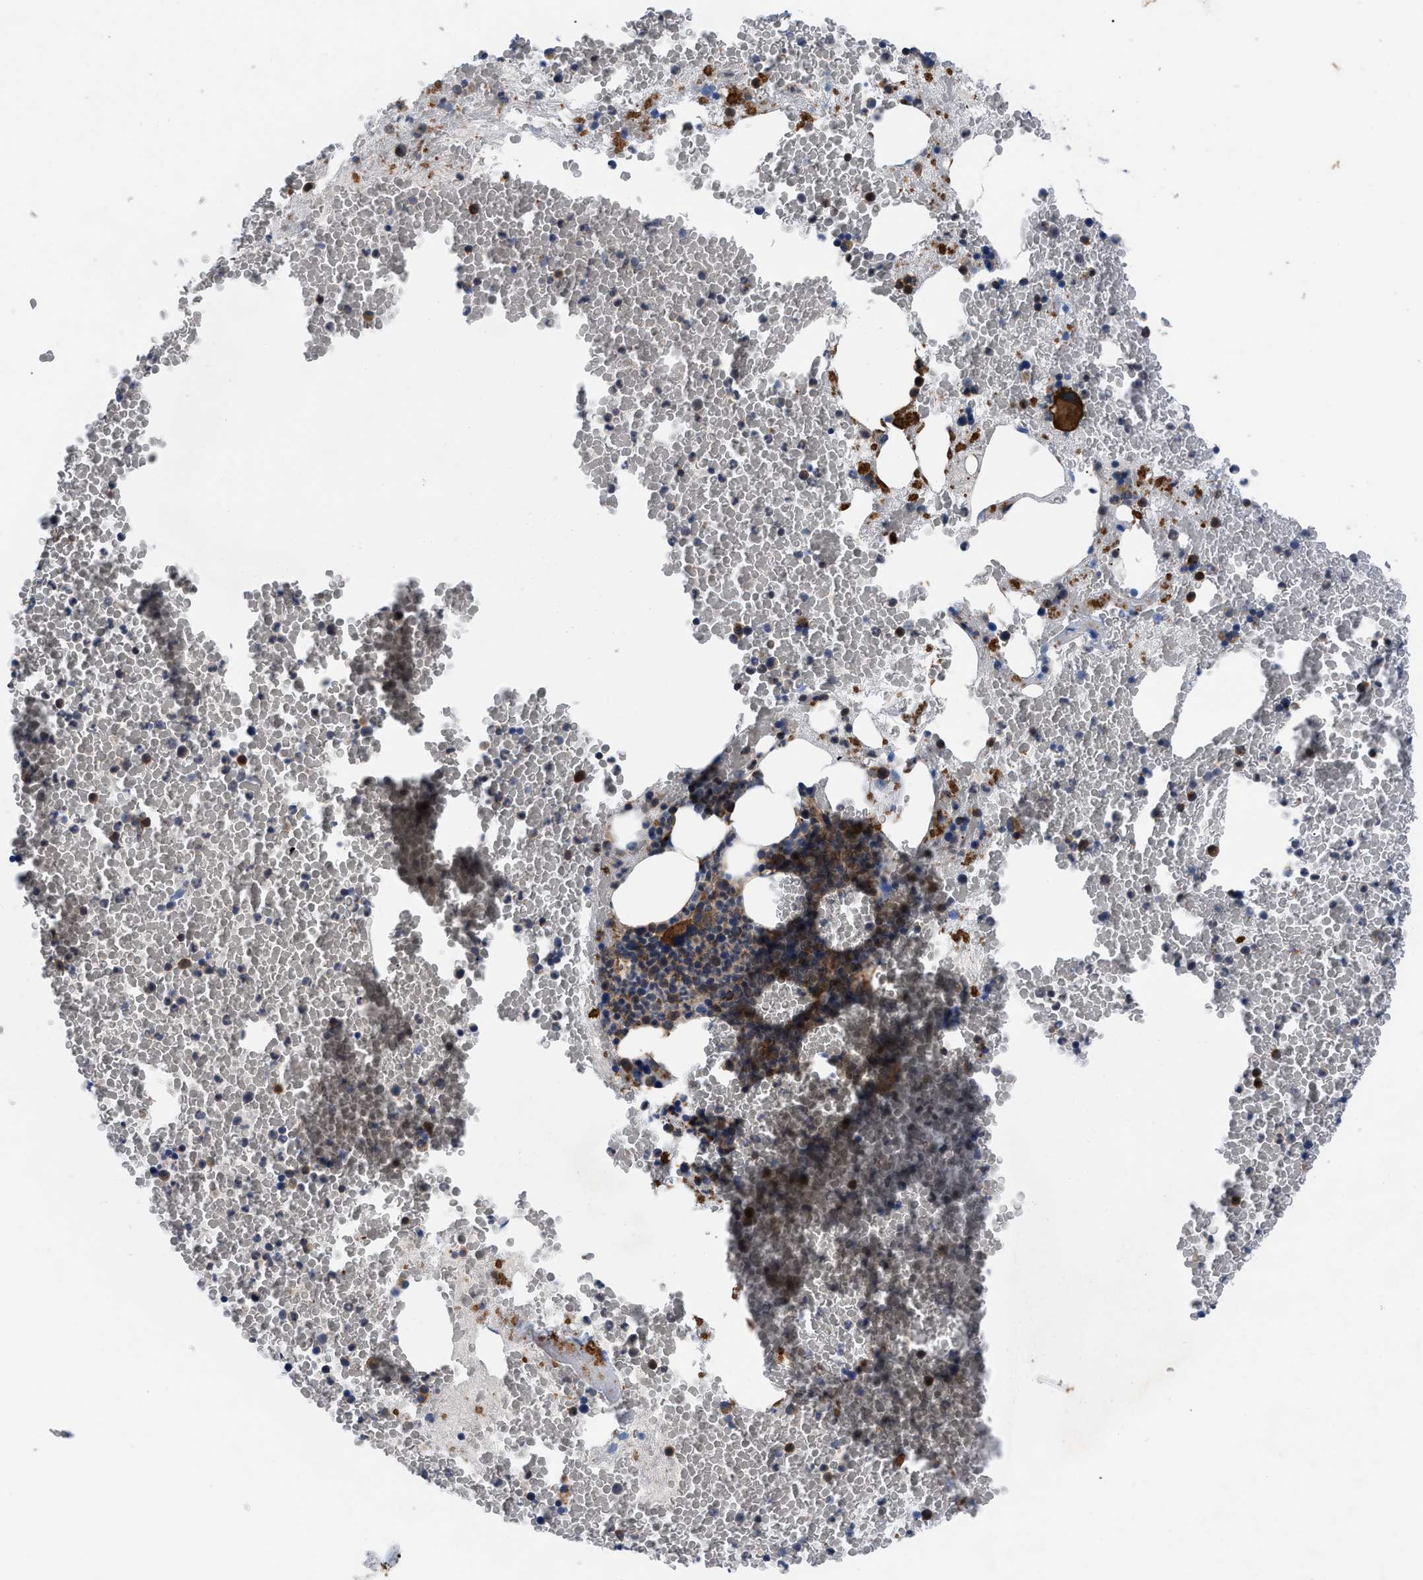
{"staining": {"intensity": "moderate", "quantity": "25%-75%", "location": "cytoplasmic/membranous"}, "tissue": "bone marrow", "cell_type": "Hematopoietic cells", "image_type": "normal", "snomed": [{"axis": "morphology", "description": "Normal tissue, NOS"}, {"axis": "morphology", "description": "Inflammation, NOS"}, {"axis": "topography", "description": "Bone marrow"}], "caption": "Immunohistochemistry histopathology image of unremarkable human bone marrow stained for a protein (brown), which reveals medium levels of moderate cytoplasmic/membranous positivity in approximately 25%-75% of hematopoietic cells.", "gene": "SPAST", "patient": {"sex": "male", "age": 63}}